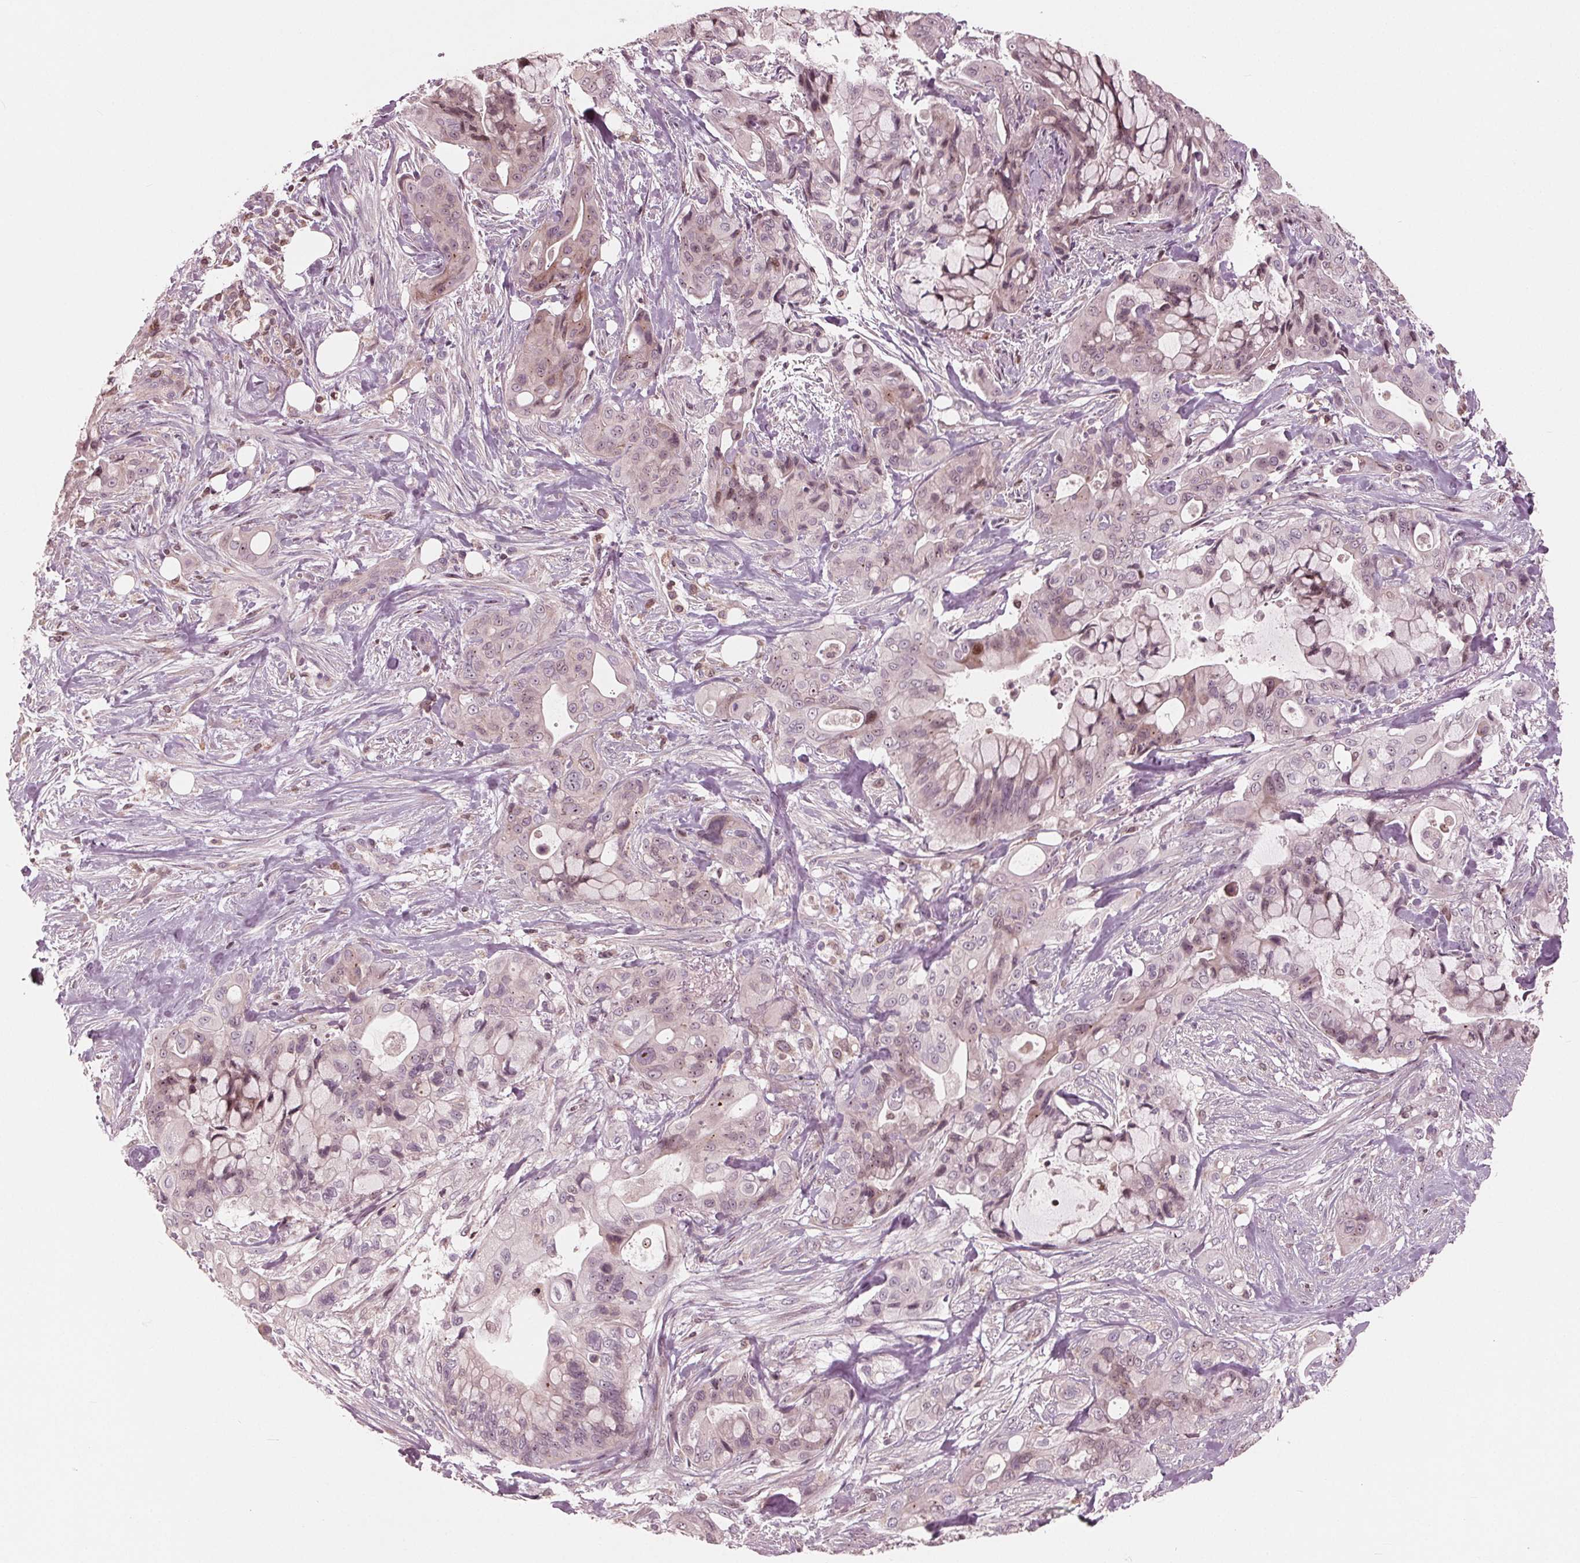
{"staining": {"intensity": "weak", "quantity": "<25%", "location": "cytoplasmic/membranous,nuclear"}, "tissue": "pancreatic cancer", "cell_type": "Tumor cells", "image_type": "cancer", "snomed": [{"axis": "morphology", "description": "Adenocarcinoma, NOS"}, {"axis": "topography", "description": "Pancreas"}], "caption": "A high-resolution image shows immunohistochemistry (IHC) staining of pancreatic cancer (adenocarcinoma), which reveals no significant positivity in tumor cells.", "gene": "NUP210", "patient": {"sex": "male", "age": 71}}